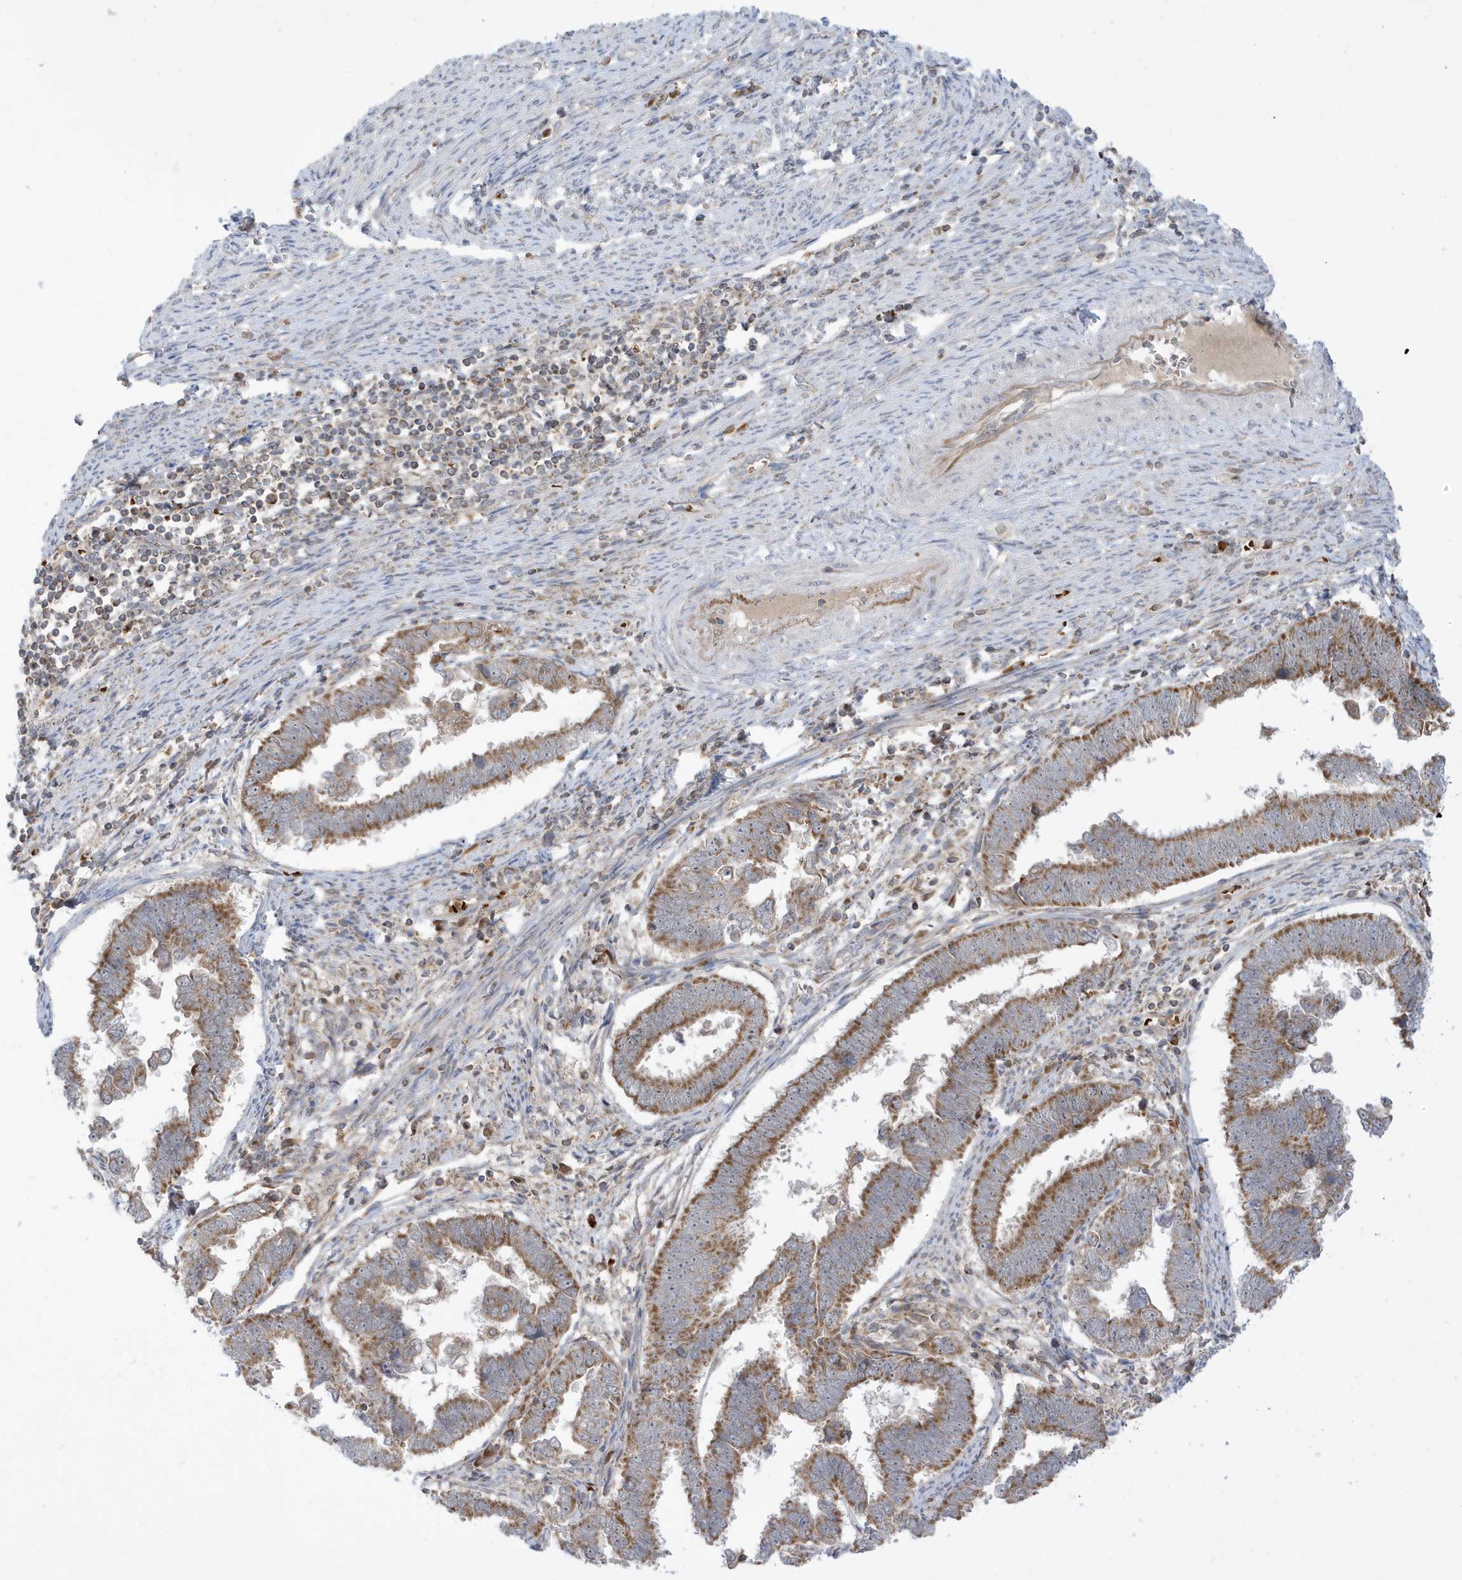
{"staining": {"intensity": "moderate", "quantity": ">75%", "location": "cytoplasmic/membranous"}, "tissue": "endometrial cancer", "cell_type": "Tumor cells", "image_type": "cancer", "snomed": [{"axis": "morphology", "description": "Adenocarcinoma, NOS"}, {"axis": "topography", "description": "Endometrium"}], "caption": "Endometrial cancer (adenocarcinoma) stained for a protein (brown) exhibits moderate cytoplasmic/membranous positive expression in approximately >75% of tumor cells.", "gene": "NPPC", "patient": {"sex": "female", "age": 75}}